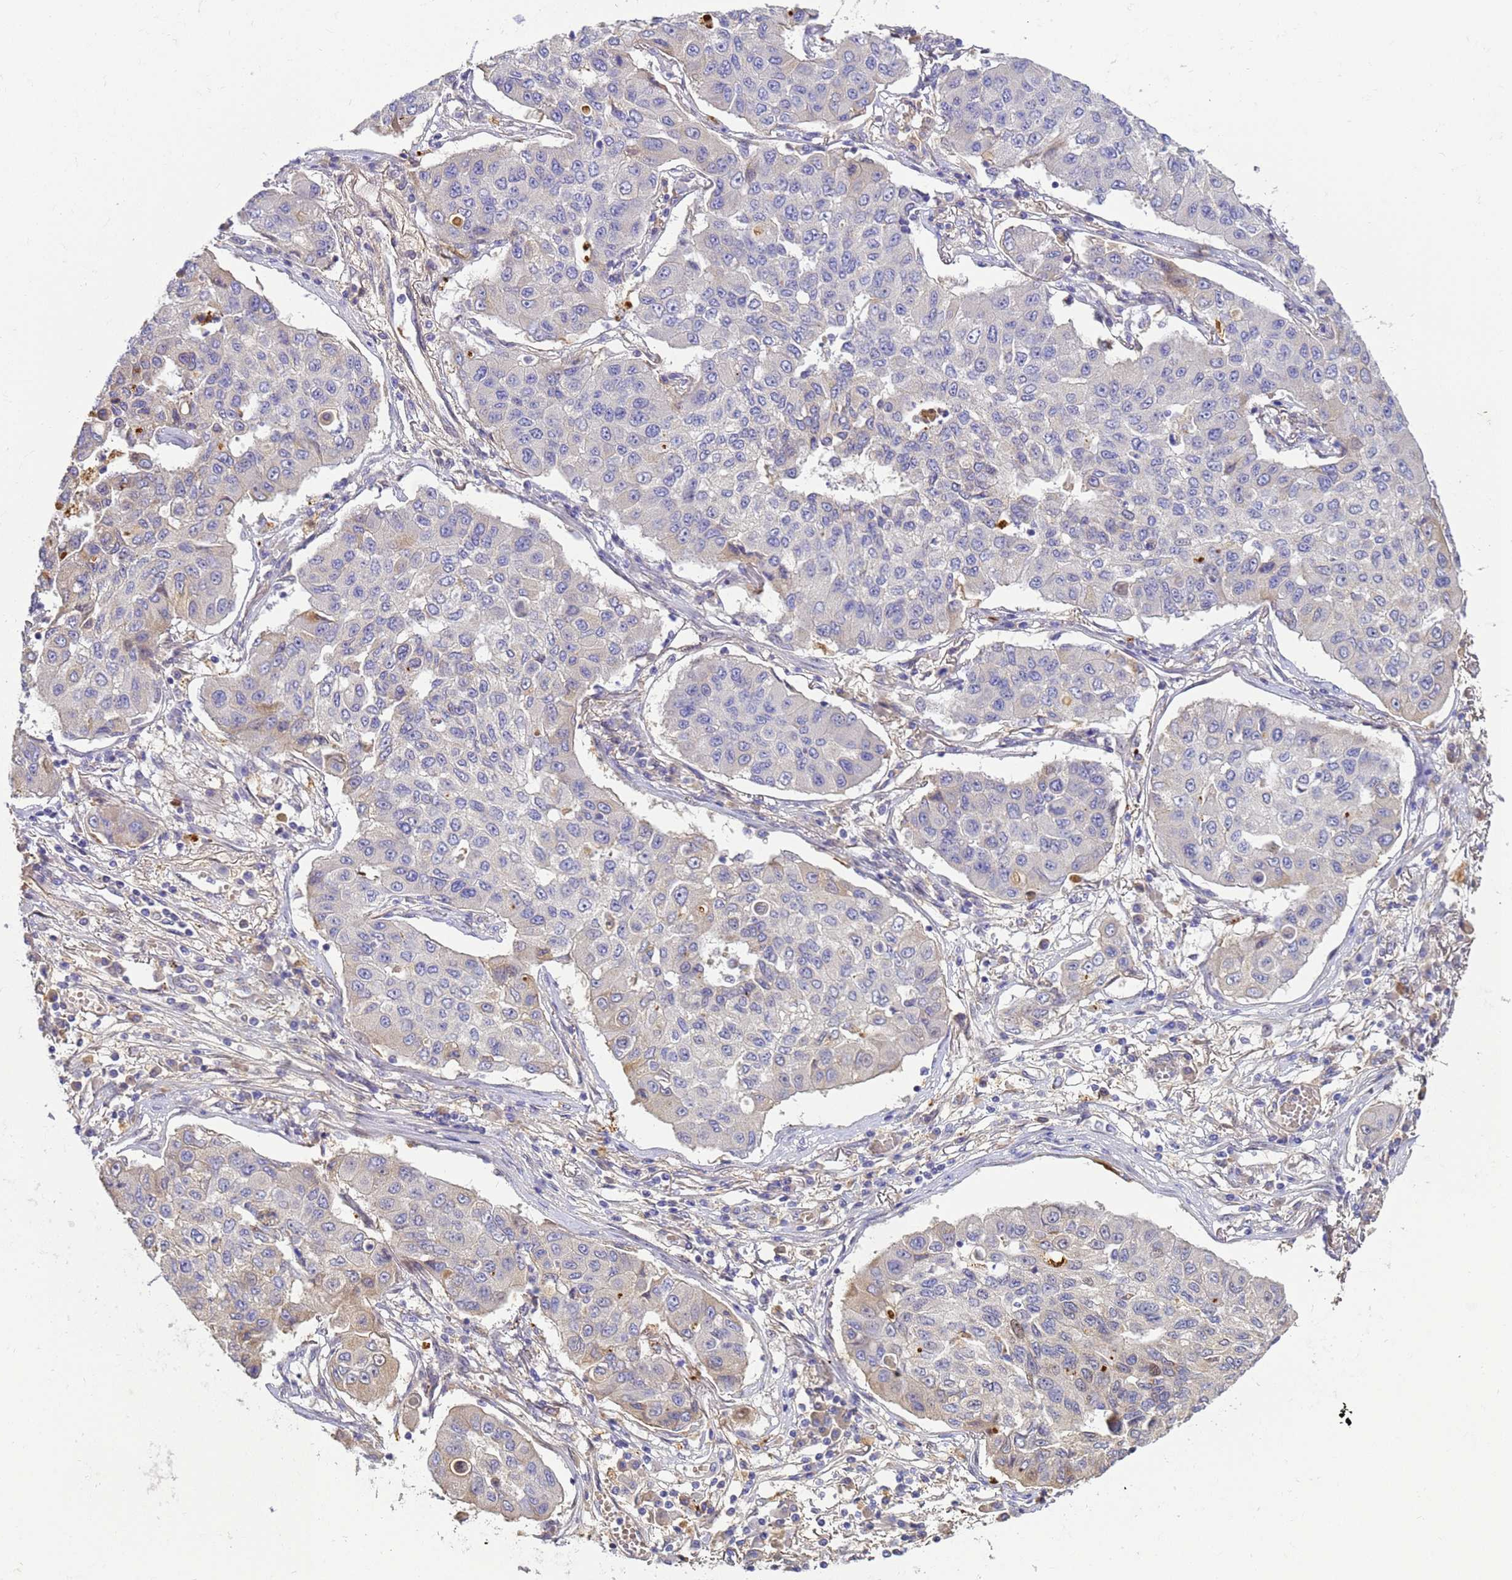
{"staining": {"intensity": "negative", "quantity": "none", "location": "none"}, "tissue": "lung cancer", "cell_type": "Tumor cells", "image_type": "cancer", "snomed": [{"axis": "morphology", "description": "Squamous cell carcinoma, NOS"}, {"axis": "topography", "description": "Lung"}], "caption": "High power microscopy photomicrograph of an immunohistochemistry image of squamous cell carcinoma (lung), revealing no significant positivity in tumor cells.", "gene": "TBCD", "patient": {"sex": "male", "age": 74}}